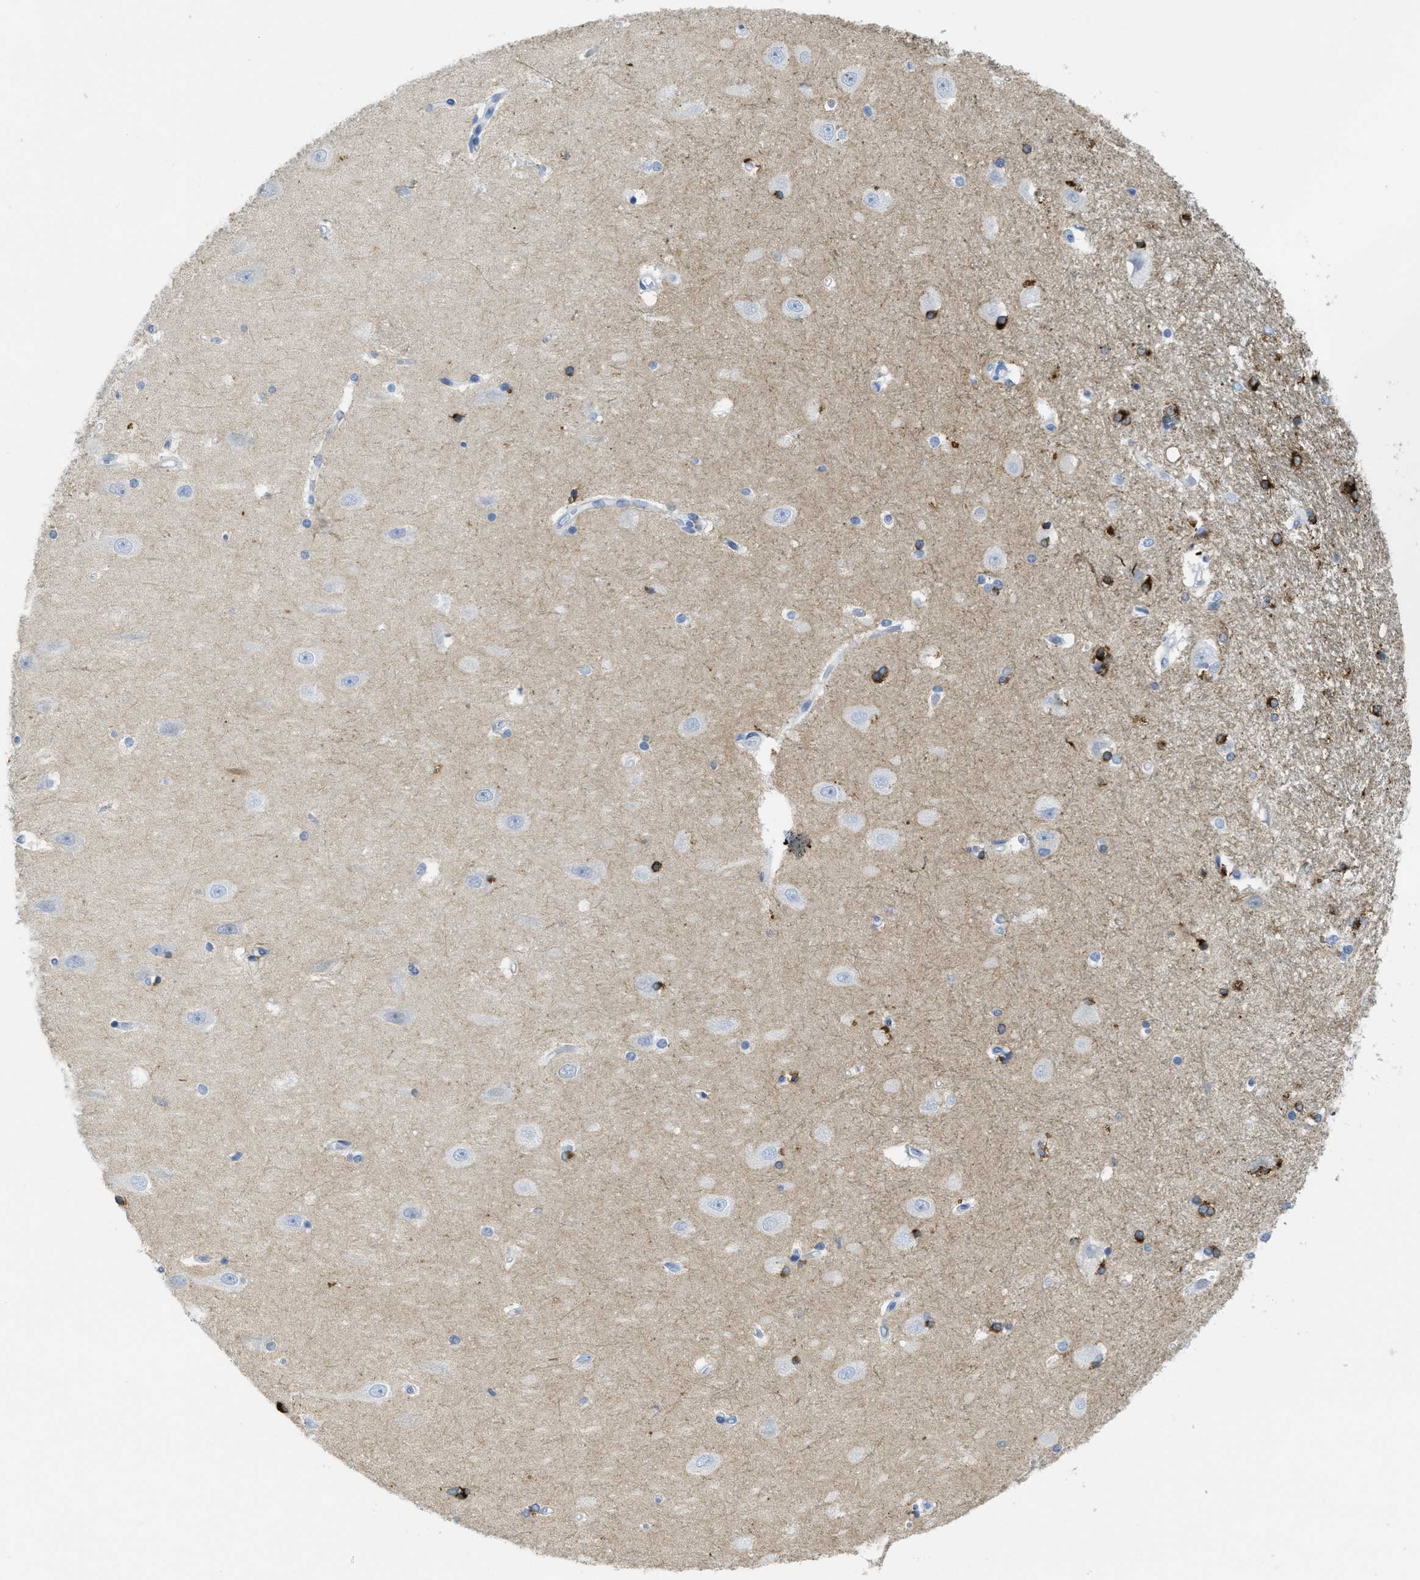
{"staining": {"intensity": "strong", "quantity": "25%-75%", "location": "cytoplasmic/membranous"}, "tissue": "hippocampus", "cell_type": "Glial cells", "image_type": "normal", "snomed": [{"axis": "morphology", "description": "Normal tissue, NOS"}, {"axis": "topography", "description": "Hippocampus"}], "caption": "Human hippocampus stained with a brown dye shows strong cytoplasmic/membranous positive staining in approximately 25%-75% of glial cells.", "gene": "CNNM4", "patient": {"sex": "male", "age": 45}}